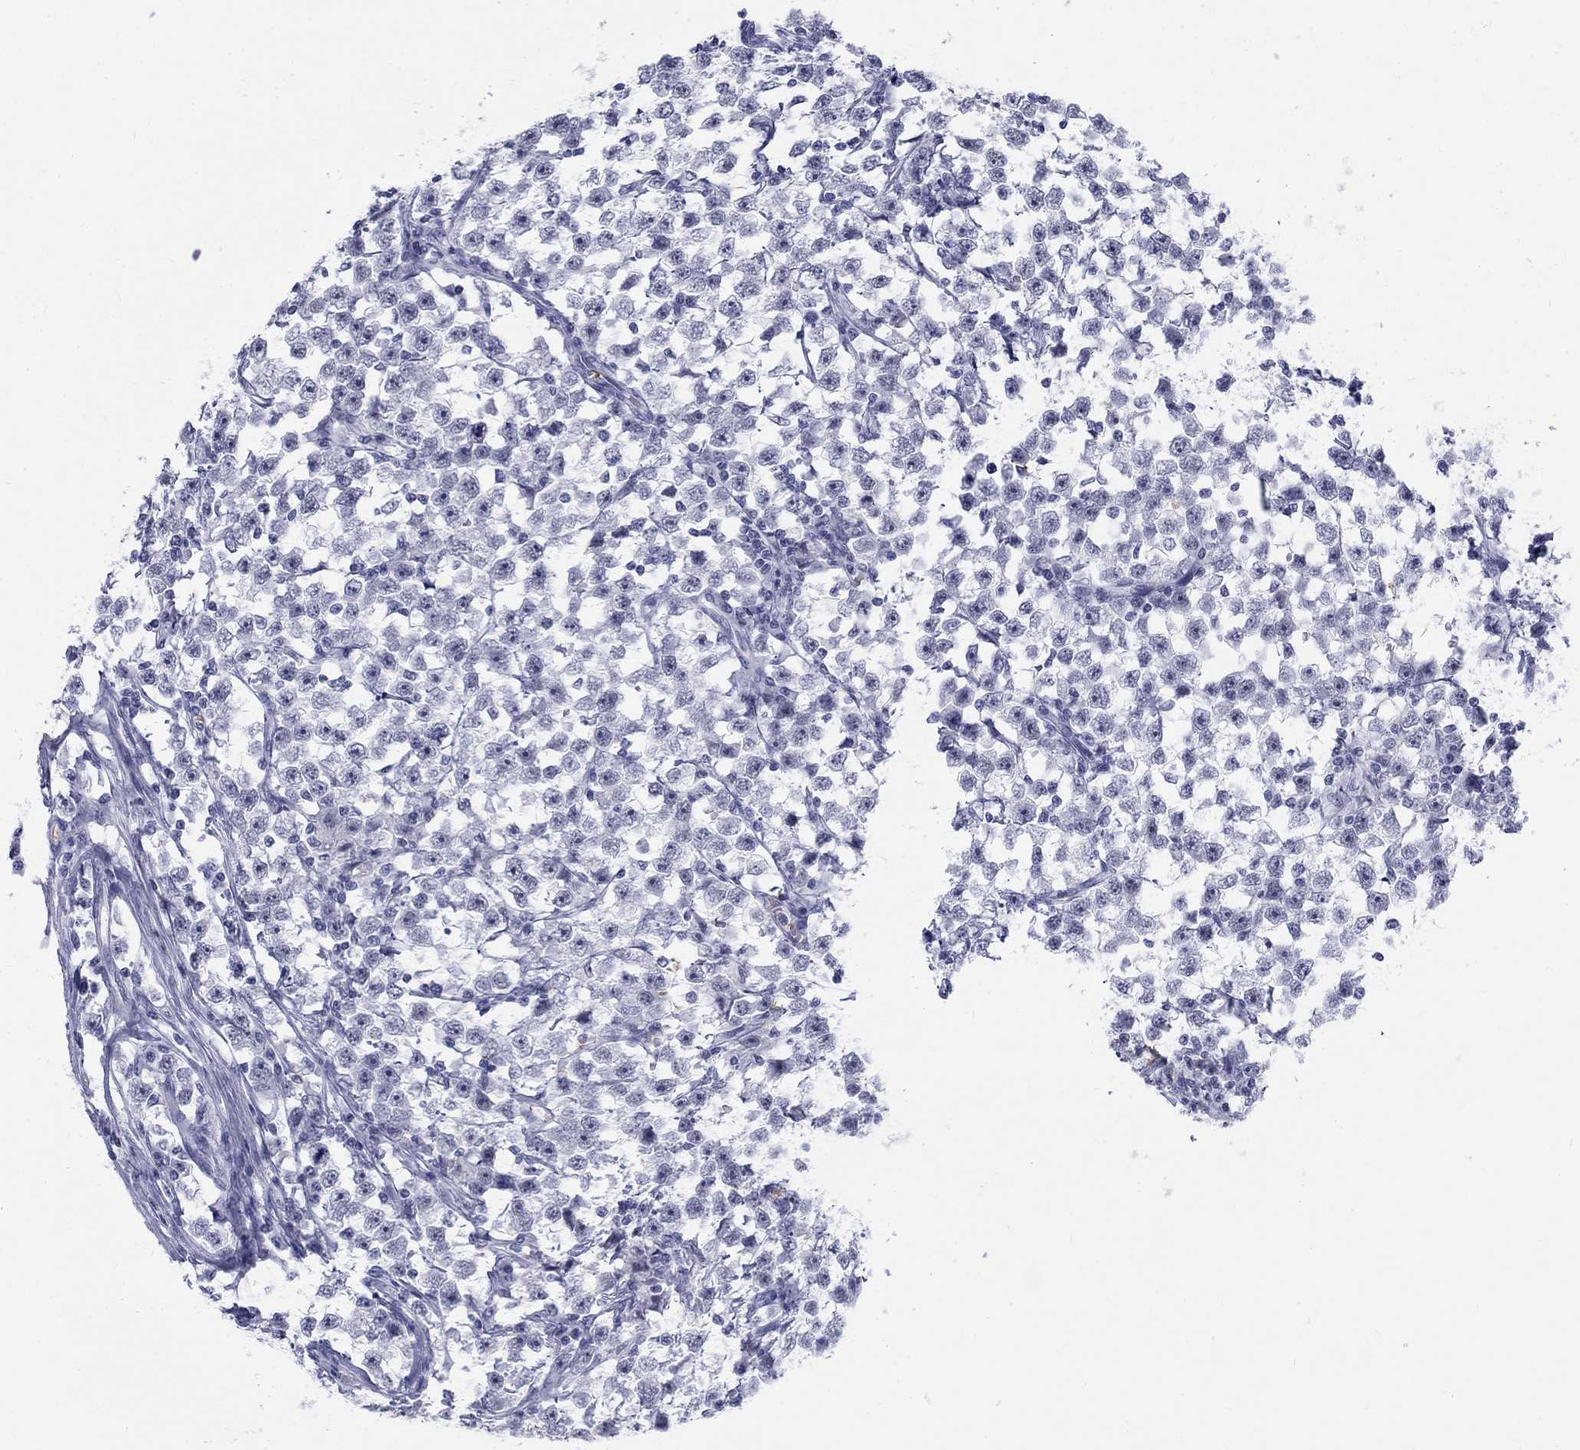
{"staining": {"intensity": "negative", "quantity": "none", "location": "none"}, "tissue": "testis cancer", "cell_type": "Tumor cells", "image_type": "cancer", "snomed": [{"axis": "morphology", "description": "Seminoma, NOS"}, {"axis": "topography", "description": "Testis"}], "caption": "This is a histopathology image of immunohistochemistry (IHC) staining of testis cancer (seminoma), which shows no expression in tumor cells. The staining is performed using DAB (3,3'-diaminobenzidine) brown chromogen with nuclei counter-stained in using hematoxylin.", "gene": "DMTN", "patient": {"sex": "male", "age": 33}}